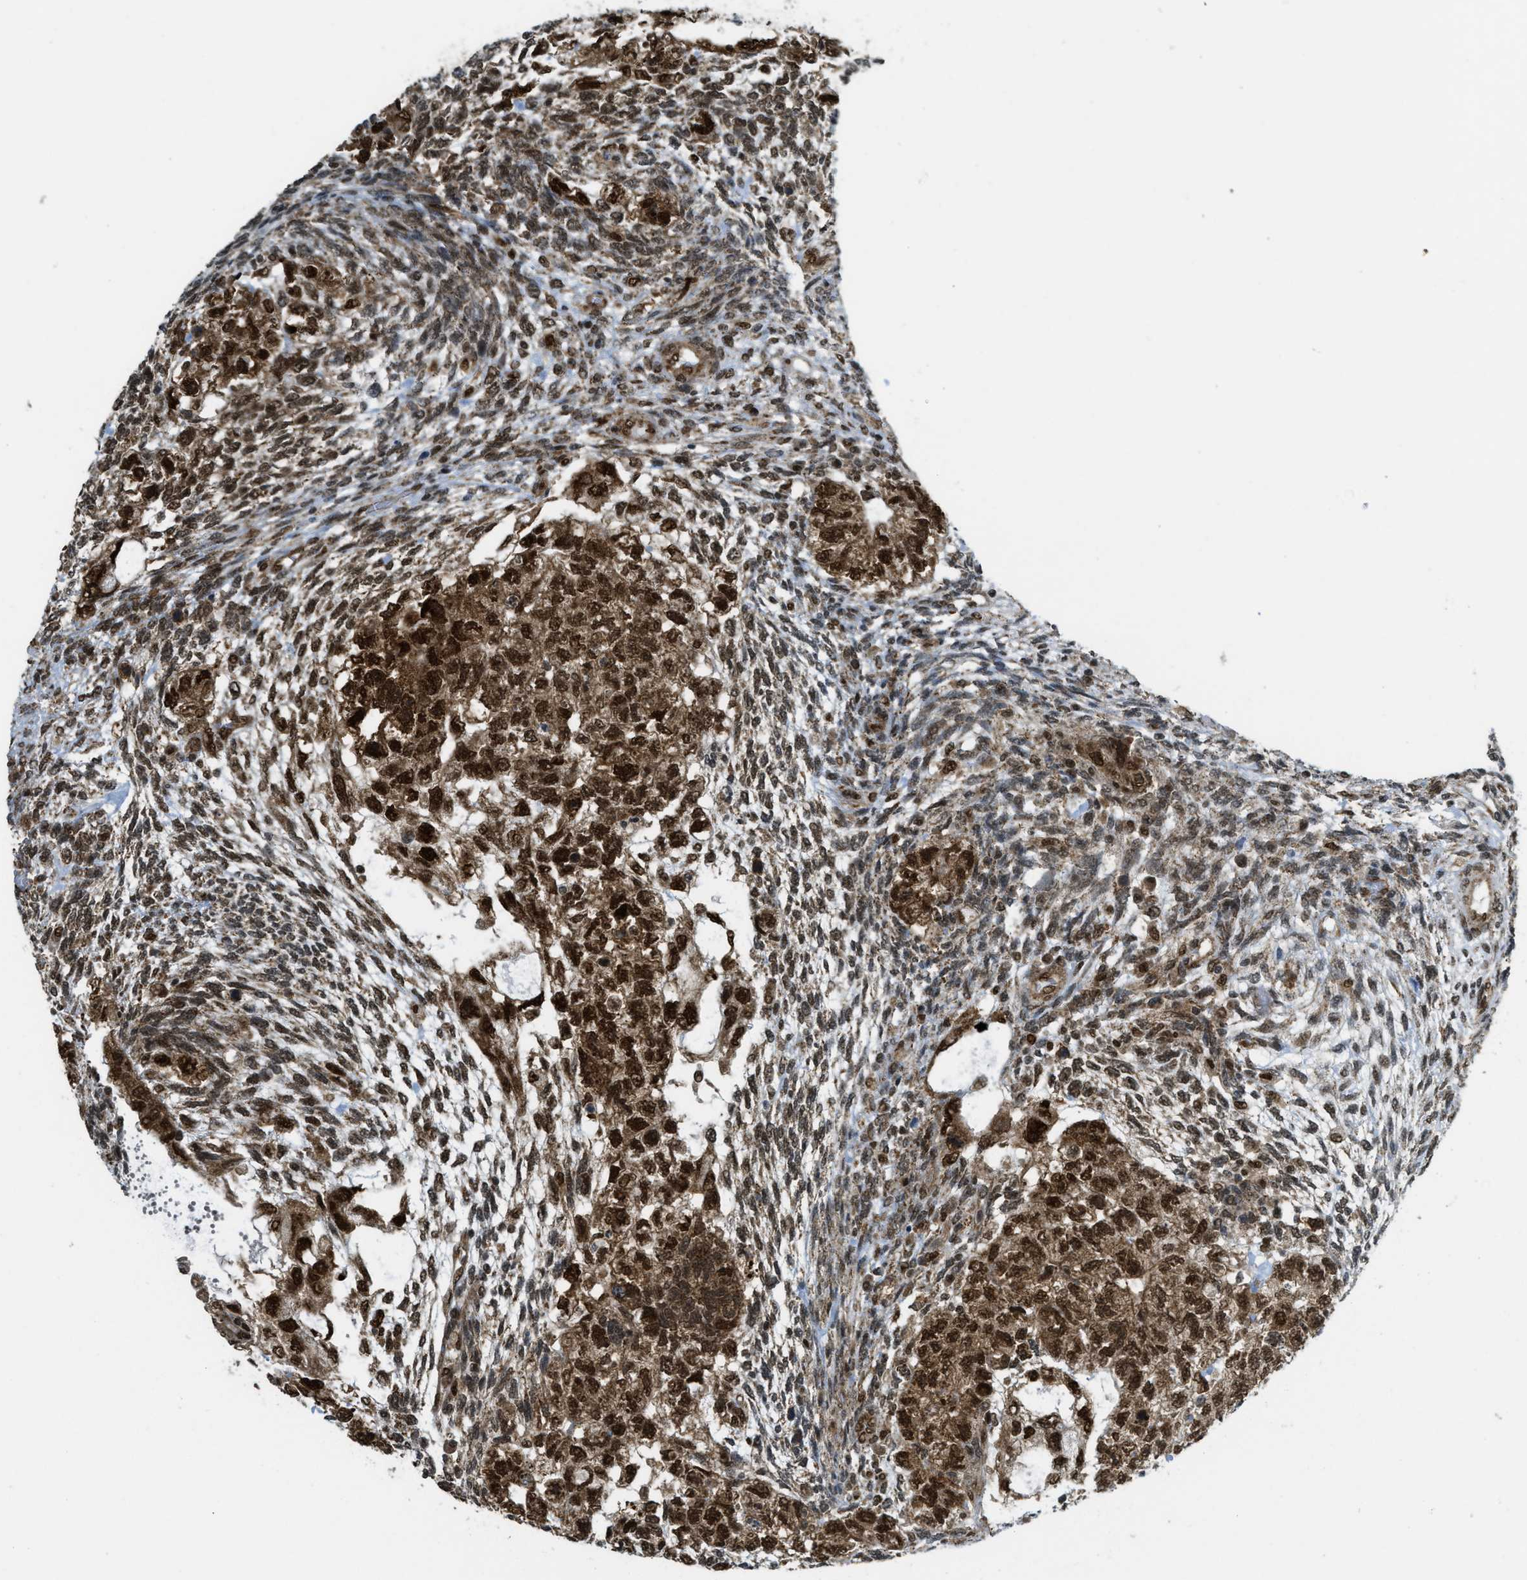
{"staining": {"intensity": "strong", "quantity": ">75%", "location": "cytoplasmic/membranous,nuclear"}, "tissue": "testis cancer", "cell_type": "Tumor cells", "image_type": "cancer", "snomed": [{"axis": "morphology", "description": "Normal tissue, NOS"}, {"axis": "morphology", "description": "Carcinoma, Embryonal, NOS"}, {"axis": "topography", "description": "Testis"}], "caption": "A histopathology image of human testis embryonal carcinoma stained for a protein exhibits strong cytoplasmic/membranous and nuclear brown staining in tumor cells.", "gene": "TNPO1", "patient": {"sex": "male", "age": 36}}